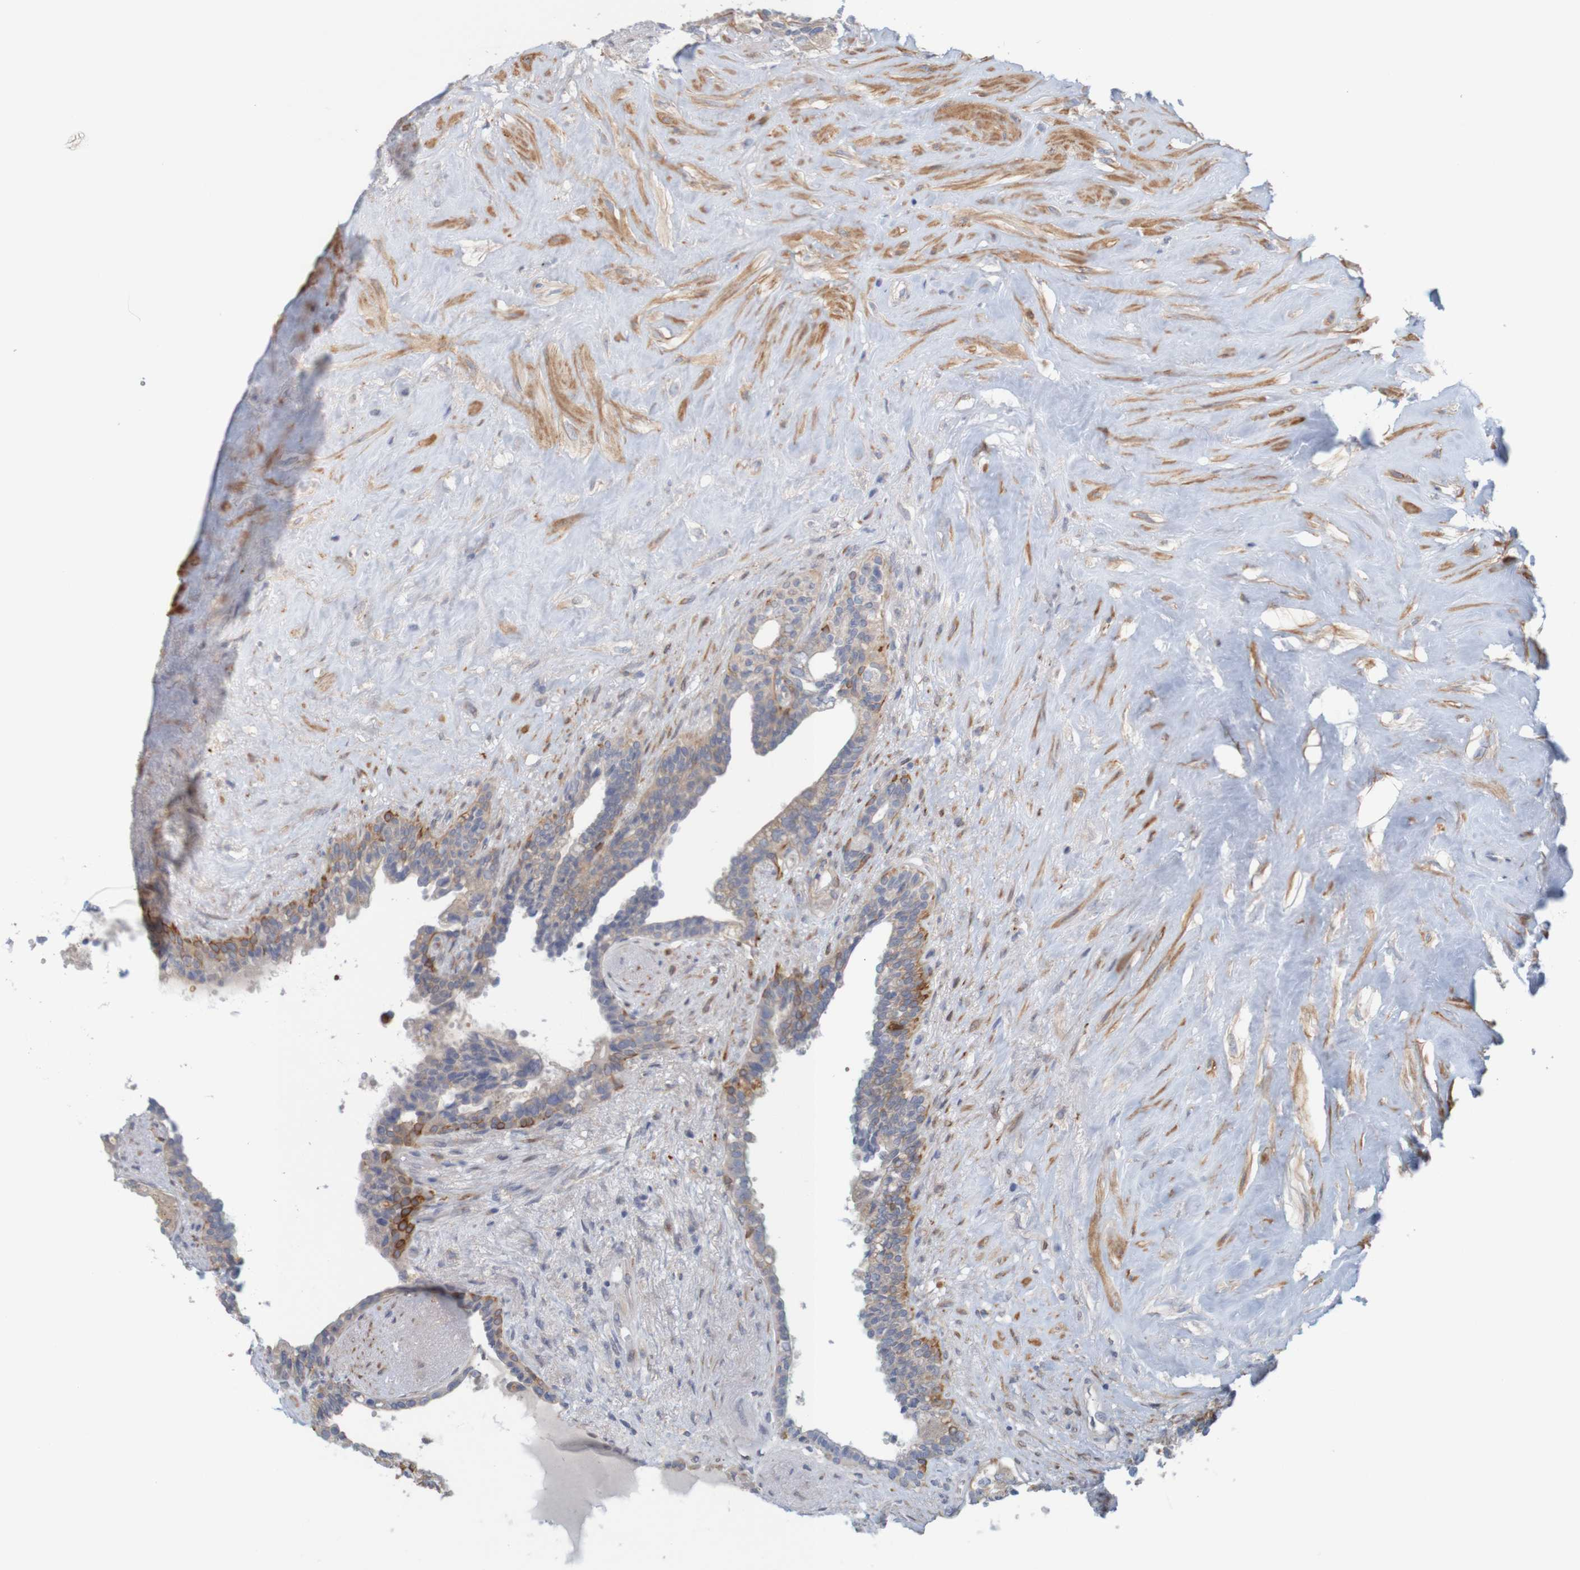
{"staining": {"intensity": "weak", "quantity": ">75%", "location": "cytoplasmic/membranous"}, "tissue": "seminal vesicle", "cell_type": "Glandular cells", "image_type": "normal", "snomed": [{"axis": "morphology", "description": "Normal tissue, NOS"}, {"axis": "topography", "description": "Seminal veicle"}], "caption": "Protein analysis of benign seminal vesicle shows weak cytoplasmic/membranous expression in approximately >75% of glandular cells.", "gene": "KRT23", "patient": {"sex": "male", "age": 63}}